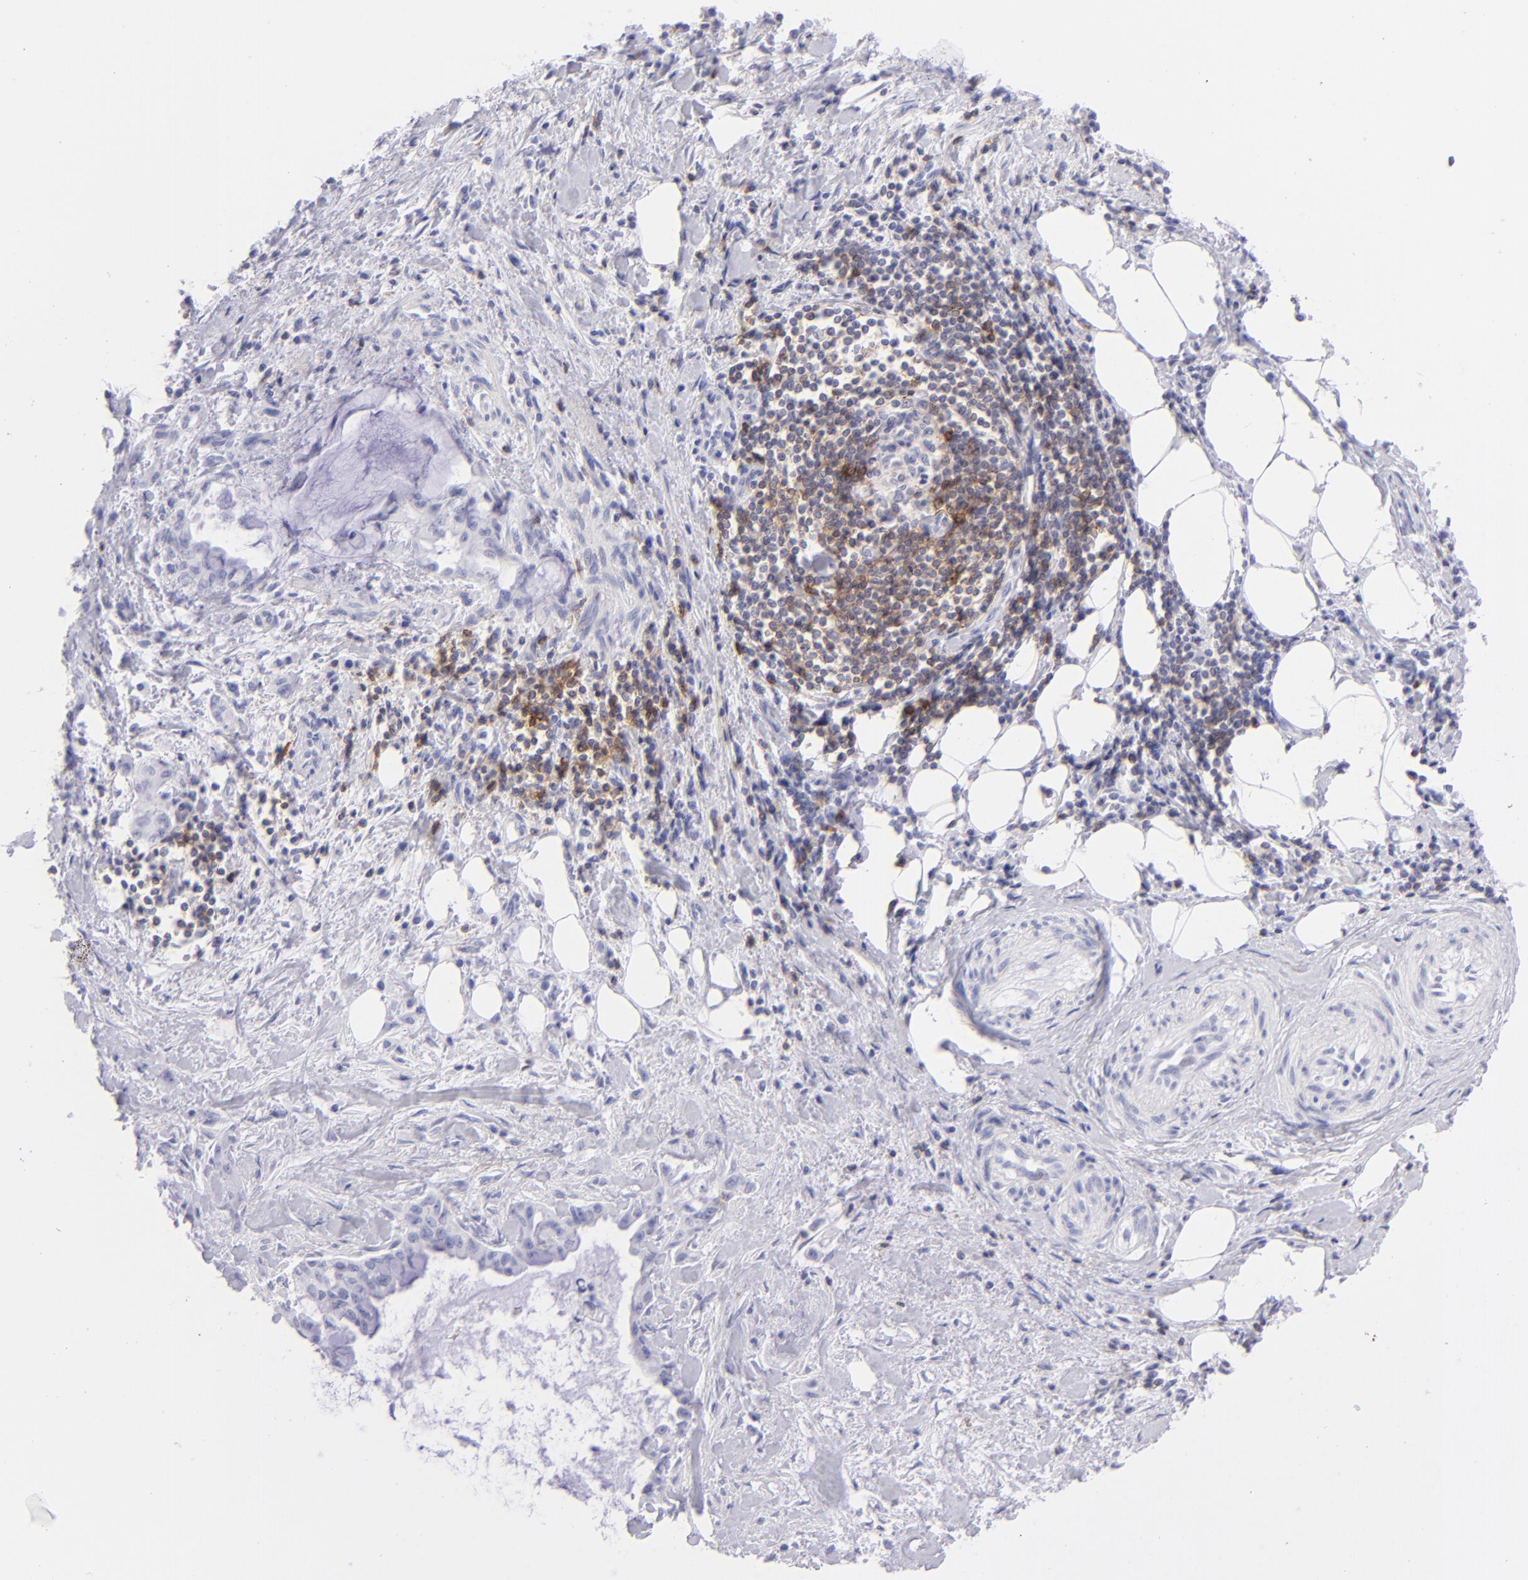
{"staining": {"intensity": "negative", "quantity": "none", "location": "none"}, "tissue": "pancreatic cancer", "cell_type": "Tumor cells", "image_type": "cancer", "snomed": [{"axis": "morphology", "description": "Adenocarcinoma, NOS"}, {"axis": "topography", "description": "Pancreas"}], "caption": "Immunohistochemical staining of pancreatic cancer demonstrates no significant expression in tumor cells.", "gene": "CD69", "patient": {"sex": "male", "age": 59}}